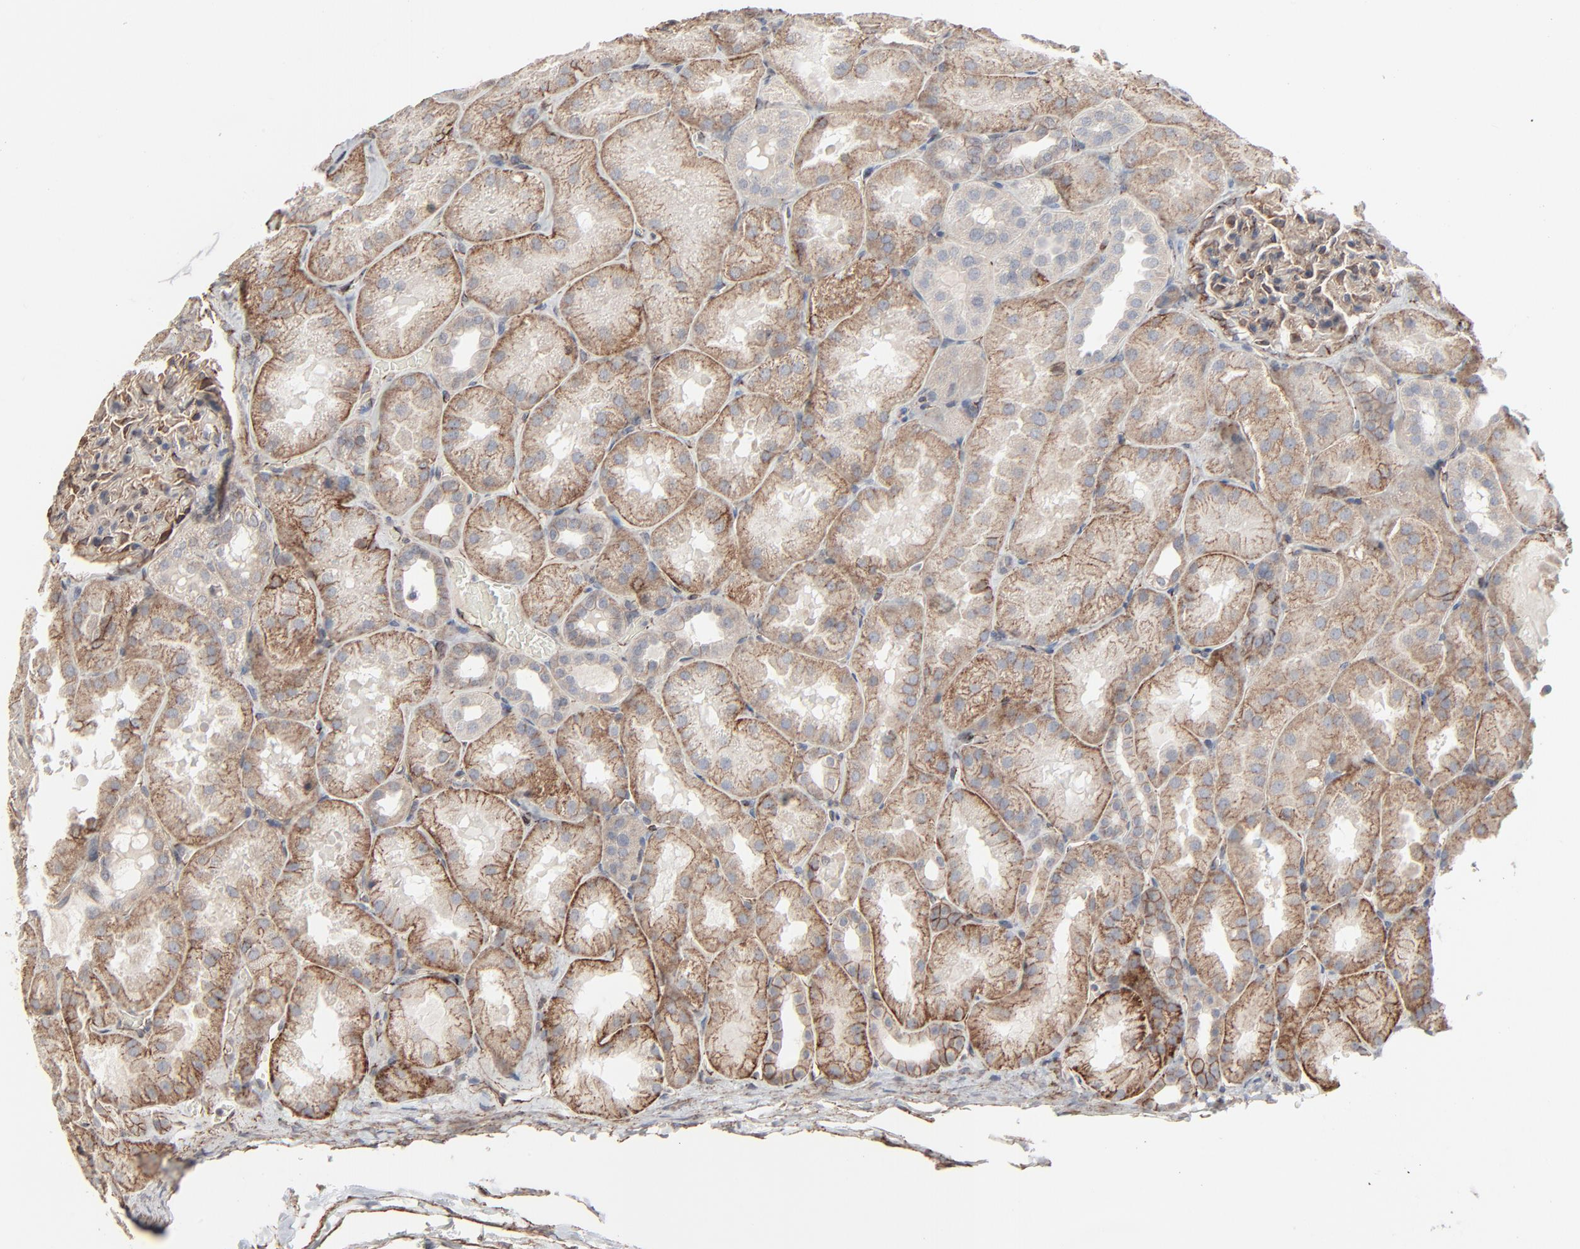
{"staining": {"intensity": "moderate", "quantity": ">75%", "location": "cytoplasmic/membranous"}, "tissue": "kidney", "cell_type": "Cells in glomeruli", "image_type": "normal", "snomed": [{"axis": "morphology", "description": "Normal tissue, NOS"}, {"axis": "topography", "description": "Kidney"}], "caption": "This histopathology image reveals immunohistochemistry staining of benign human kidney, with medium moderate cytoplasmic/membranous expression in about >75% of cells in glomeruli.", "gene": "CTNND1", "patient": {"sex": "male", "age": 28}}